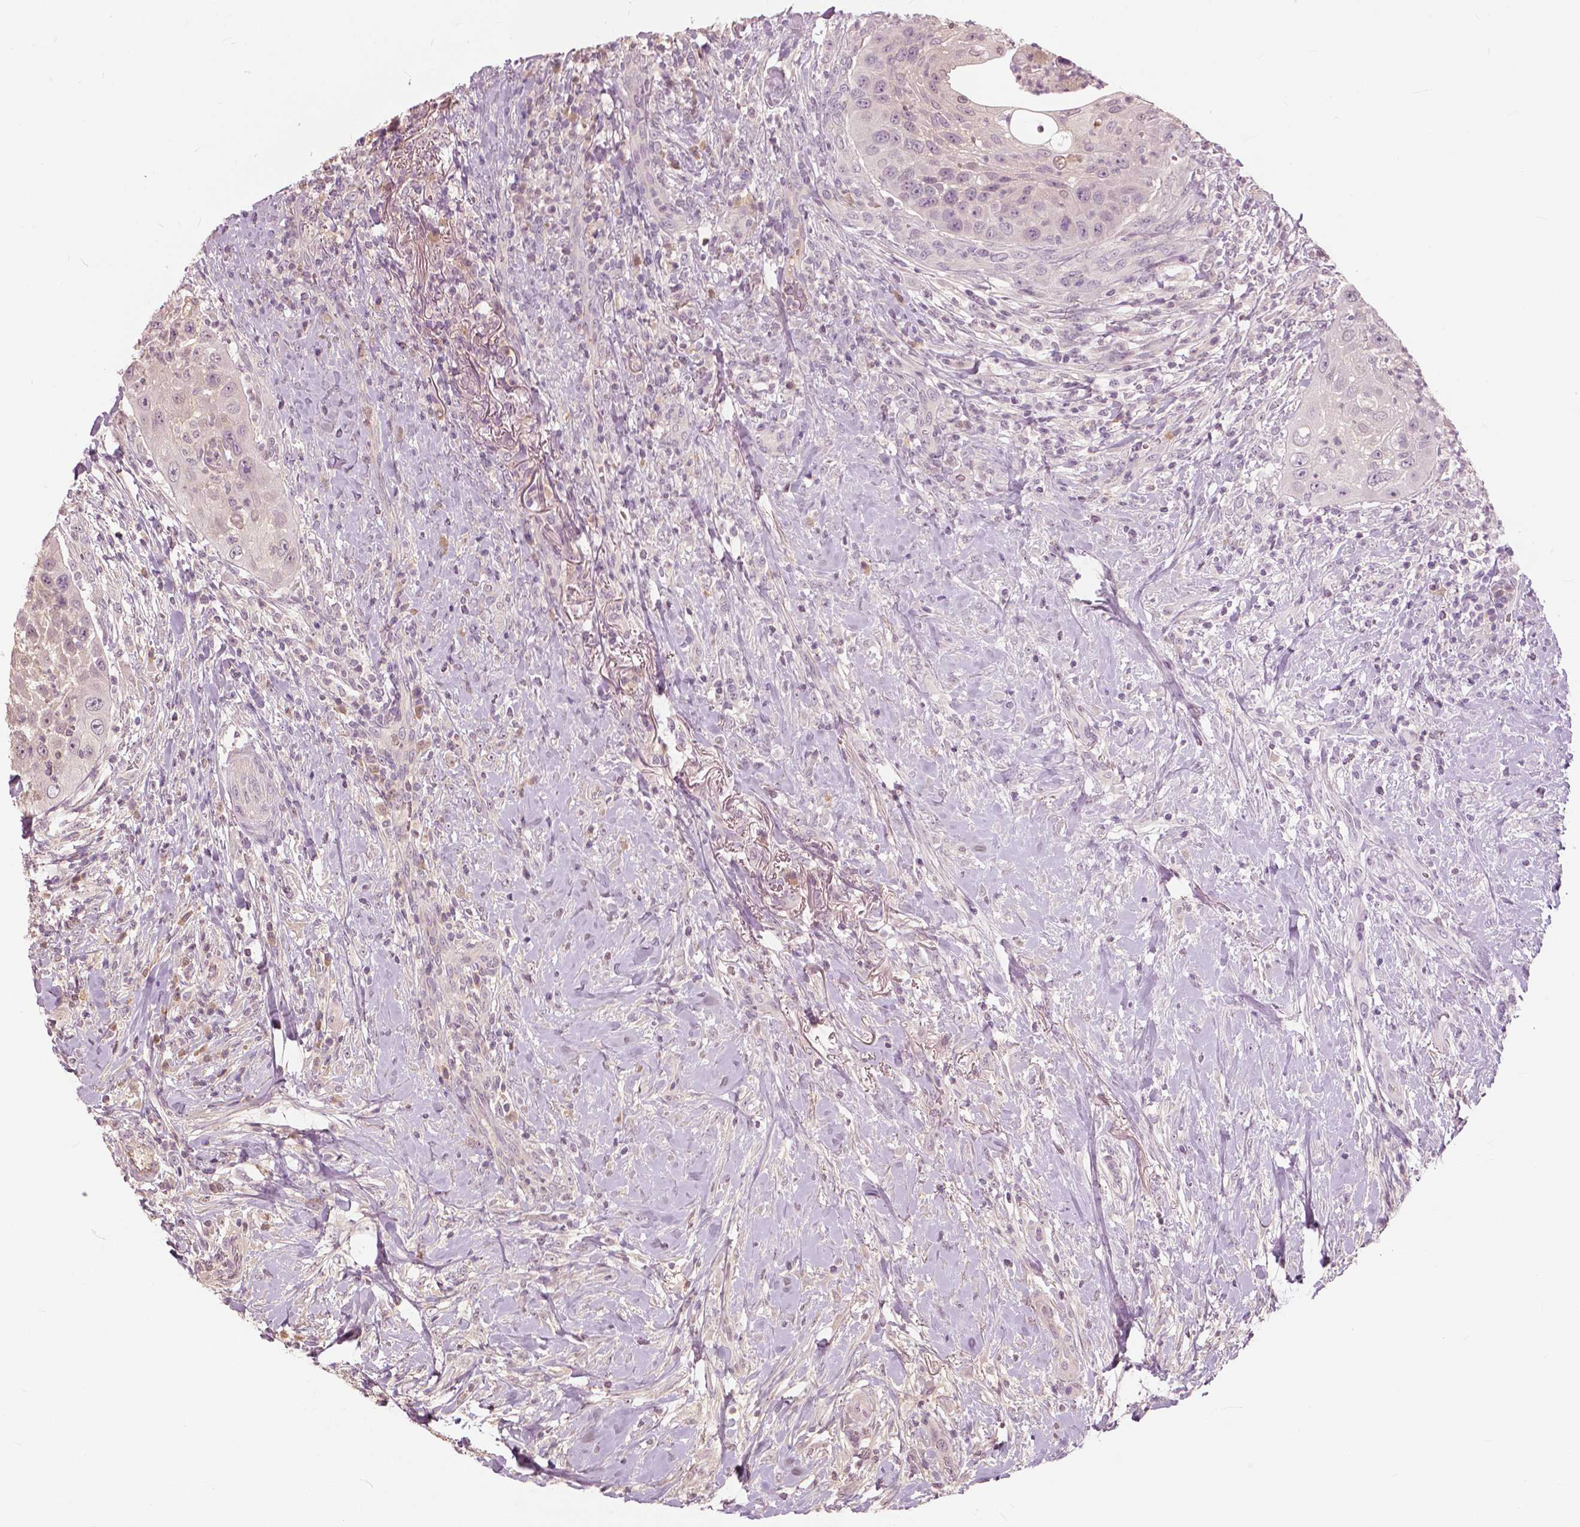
{"staining": {"intensity": "weak", "quantity": "<25%", "location": "nuclear"}, "tissue": "head and neck cancer", "cell_type": "Tumor cells", "image_type": "cancer", "snomed": [{"axis": "morphology", "description": "Squamous cell carcinoma, NOS"}, {"axis": "topography", "description": "Head-Neck"}], "caption": "Immunohistochemical staining of head and neck cancer (squamous cell carcinoma) exhibits no significant expression in tumor cells. (DAB IHC with hematoxylin counter stain).", "gene": "ANGPTL4", "patient": {"sex": "male", "age": 69}}